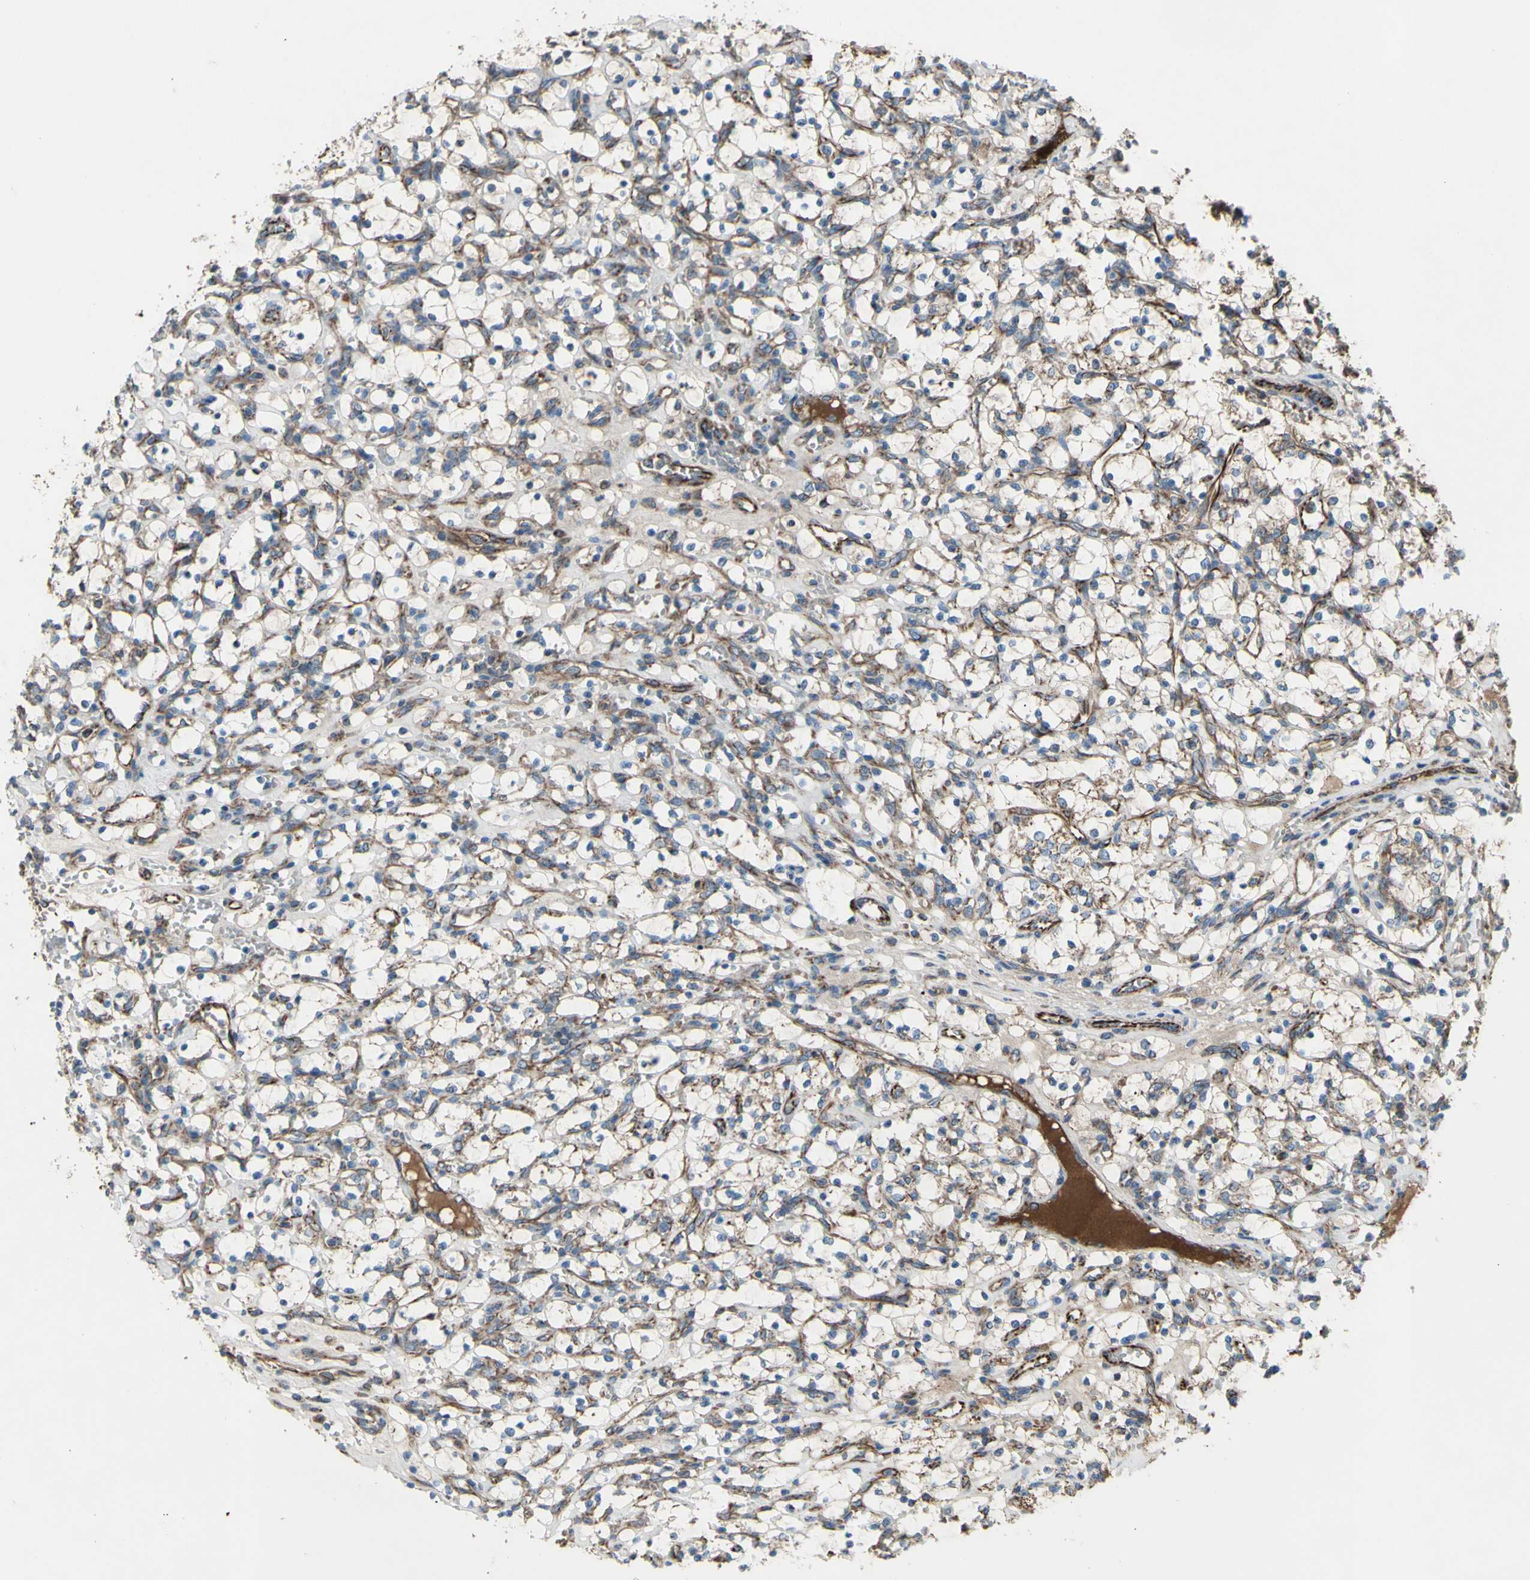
{"staining": {"intensity": "weak", "quantity": ">75%", "location": "cytoplasmic/membranous"}, "tissue": "renal cancer", "cell_type": "Tumor cells", "image_type": "cancer", "snomed": [{"axis": "morphology", "description": "Adenocarcinoma, NOS"}, {"axis": "topography", "description": "Kidney"}], "caption": "Immunohistochemical staining of human renal adenocarcinoma displays low levels of weak cytoplasmic/membranous protein positivity in approximately >75% of tumor cells. The staining was performed using DAB to visualize the protein expression in brown, while the nuclei were stained in blue with hematoxylin (Magnification: 20x).", "gene": "EMC7", "patient": {"sex": "female", "age": 69}}